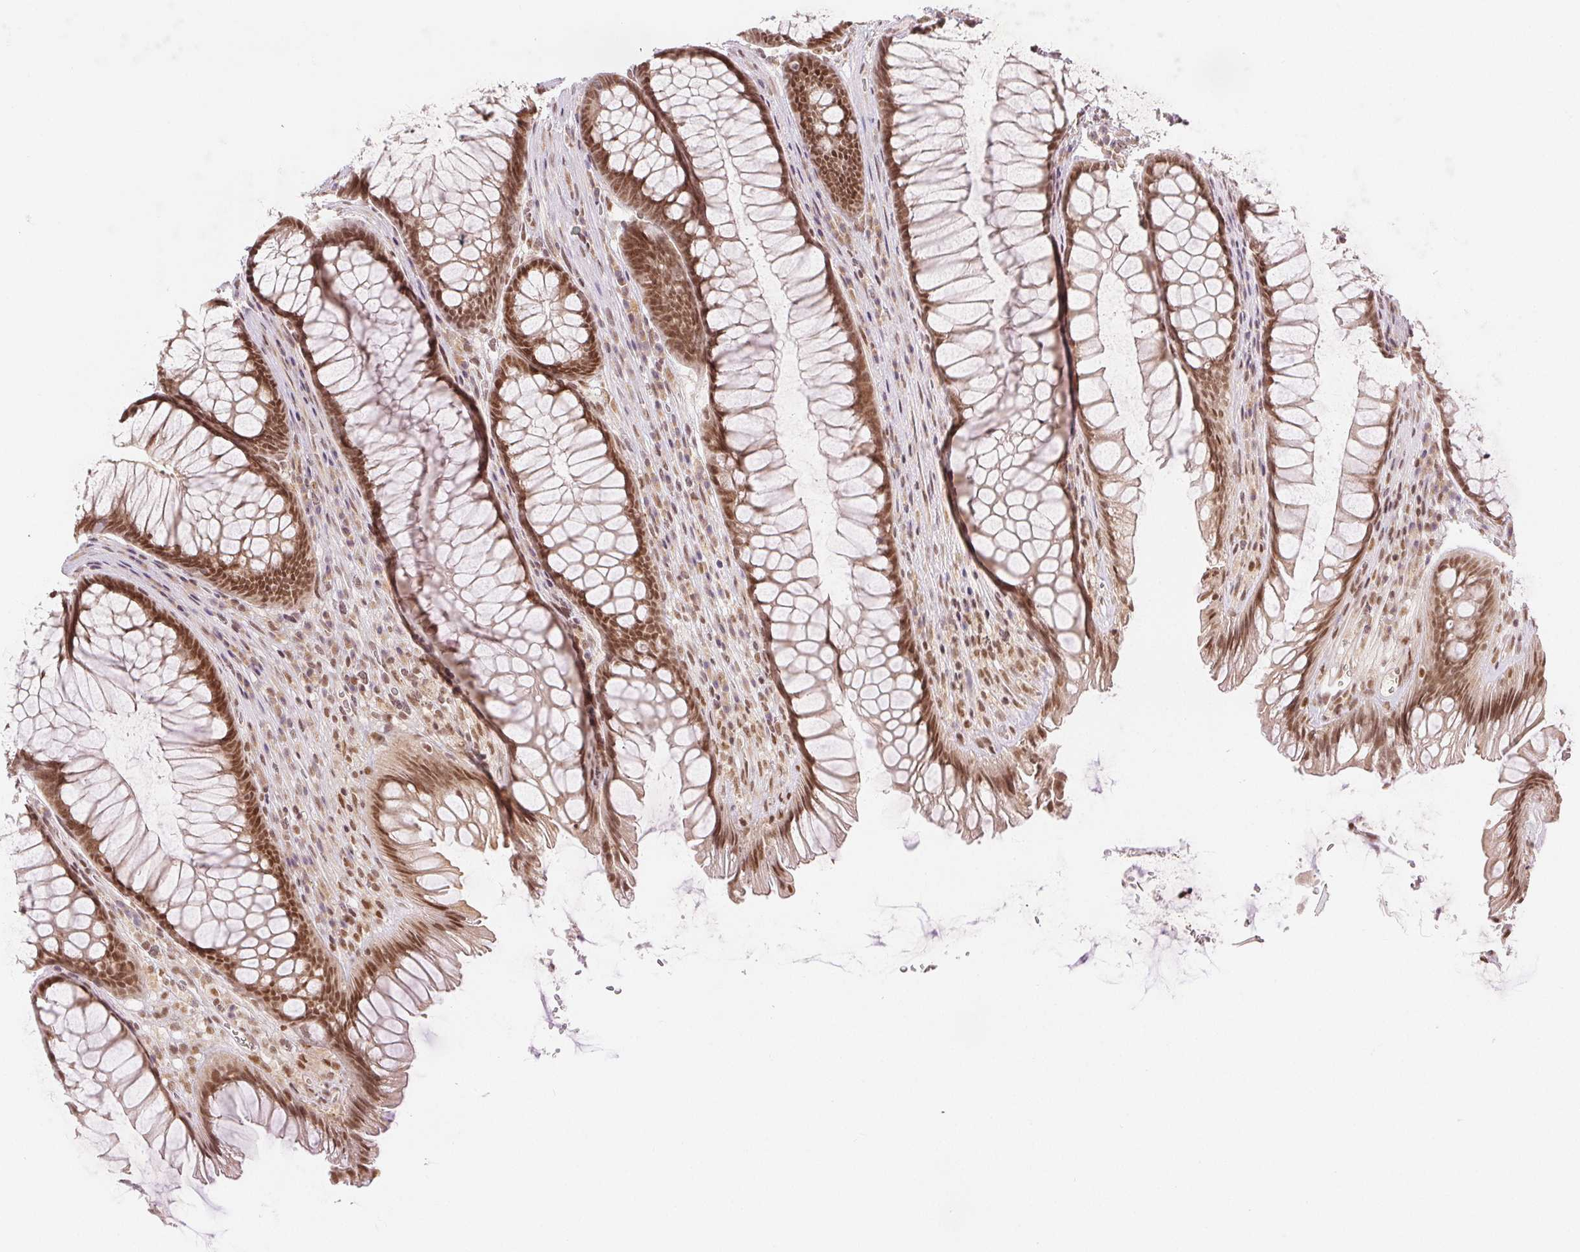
{"staining": {"intensity": "moderate", "quantity": ">75%", "location": "nuclear"}, "tissue": "rectum", "cell_type": "Glandular cells", "image_type": "normal", "snomed": [{"axis": "morphology", "description": "Normal tissue, NOS"}, {"axis": "topography", "description": "Rectum"}], "caption": "Brown immunohistochemical staining in normal rectum reveals moderate nuclear positivity in approximately >75% of glandular cells. (IHC, brightfield microscopy, high magnification).", "gene": "DEK", "patient": {"sex": "male", "age": 53}}